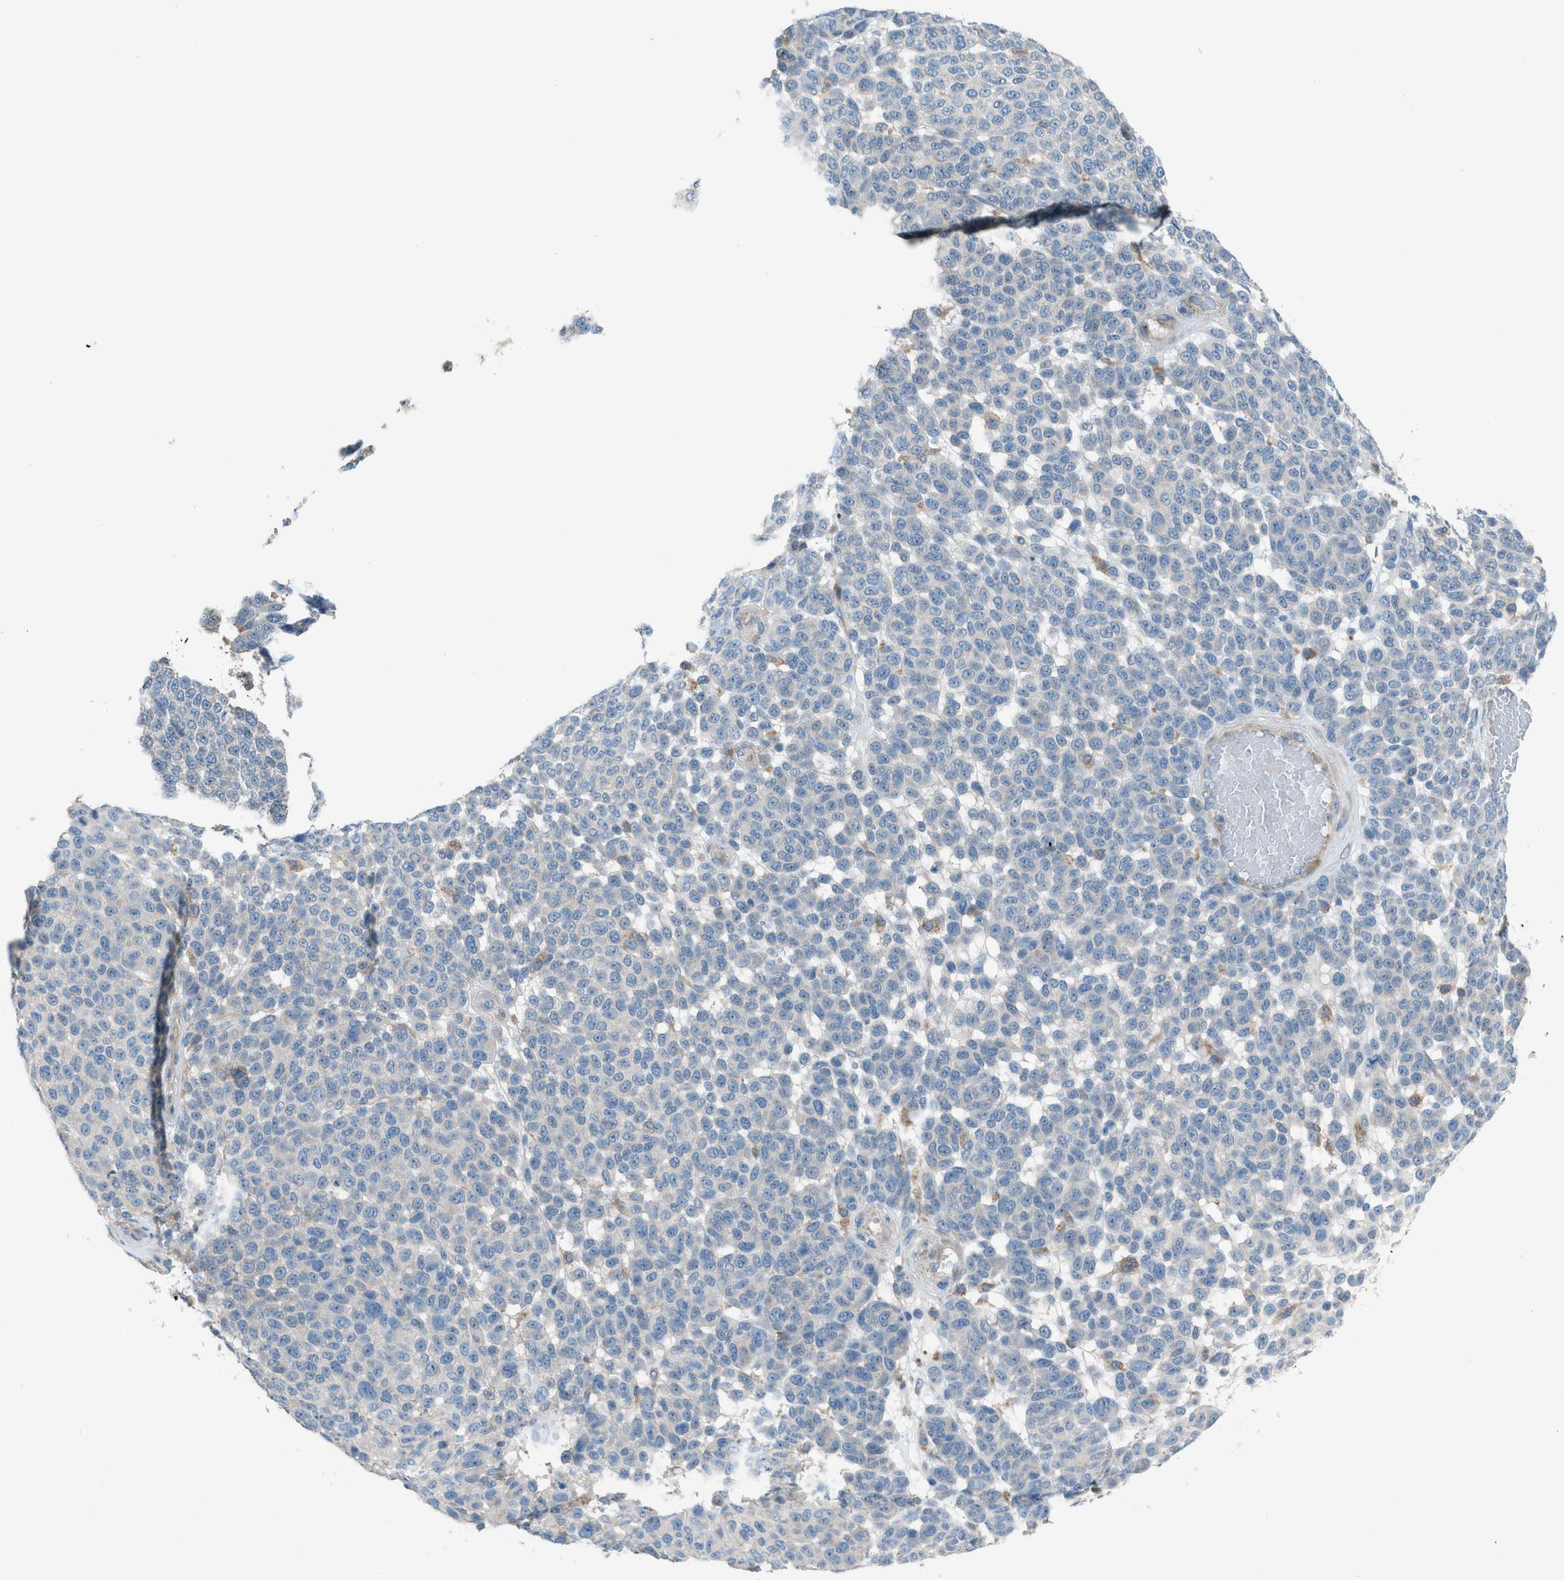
{"staining": {"intensity": "negative", "quantity": "none", "location": "none"}, "tissue": "melanoma", "cell_type": "Tumor cells", "image_type": "cancer", "snomed": [{"axis": "morphology", "description": "Malignant melanoma, NOS"}, {"axis": "topography", "description": "Skin"}], "caption": "Human melanoma stained for a protein using immunohistochemistry (IHC) reveals no staining in tumor cells.", "gene": "HEG1", "patient": {"sex": "male", "age": 59}}